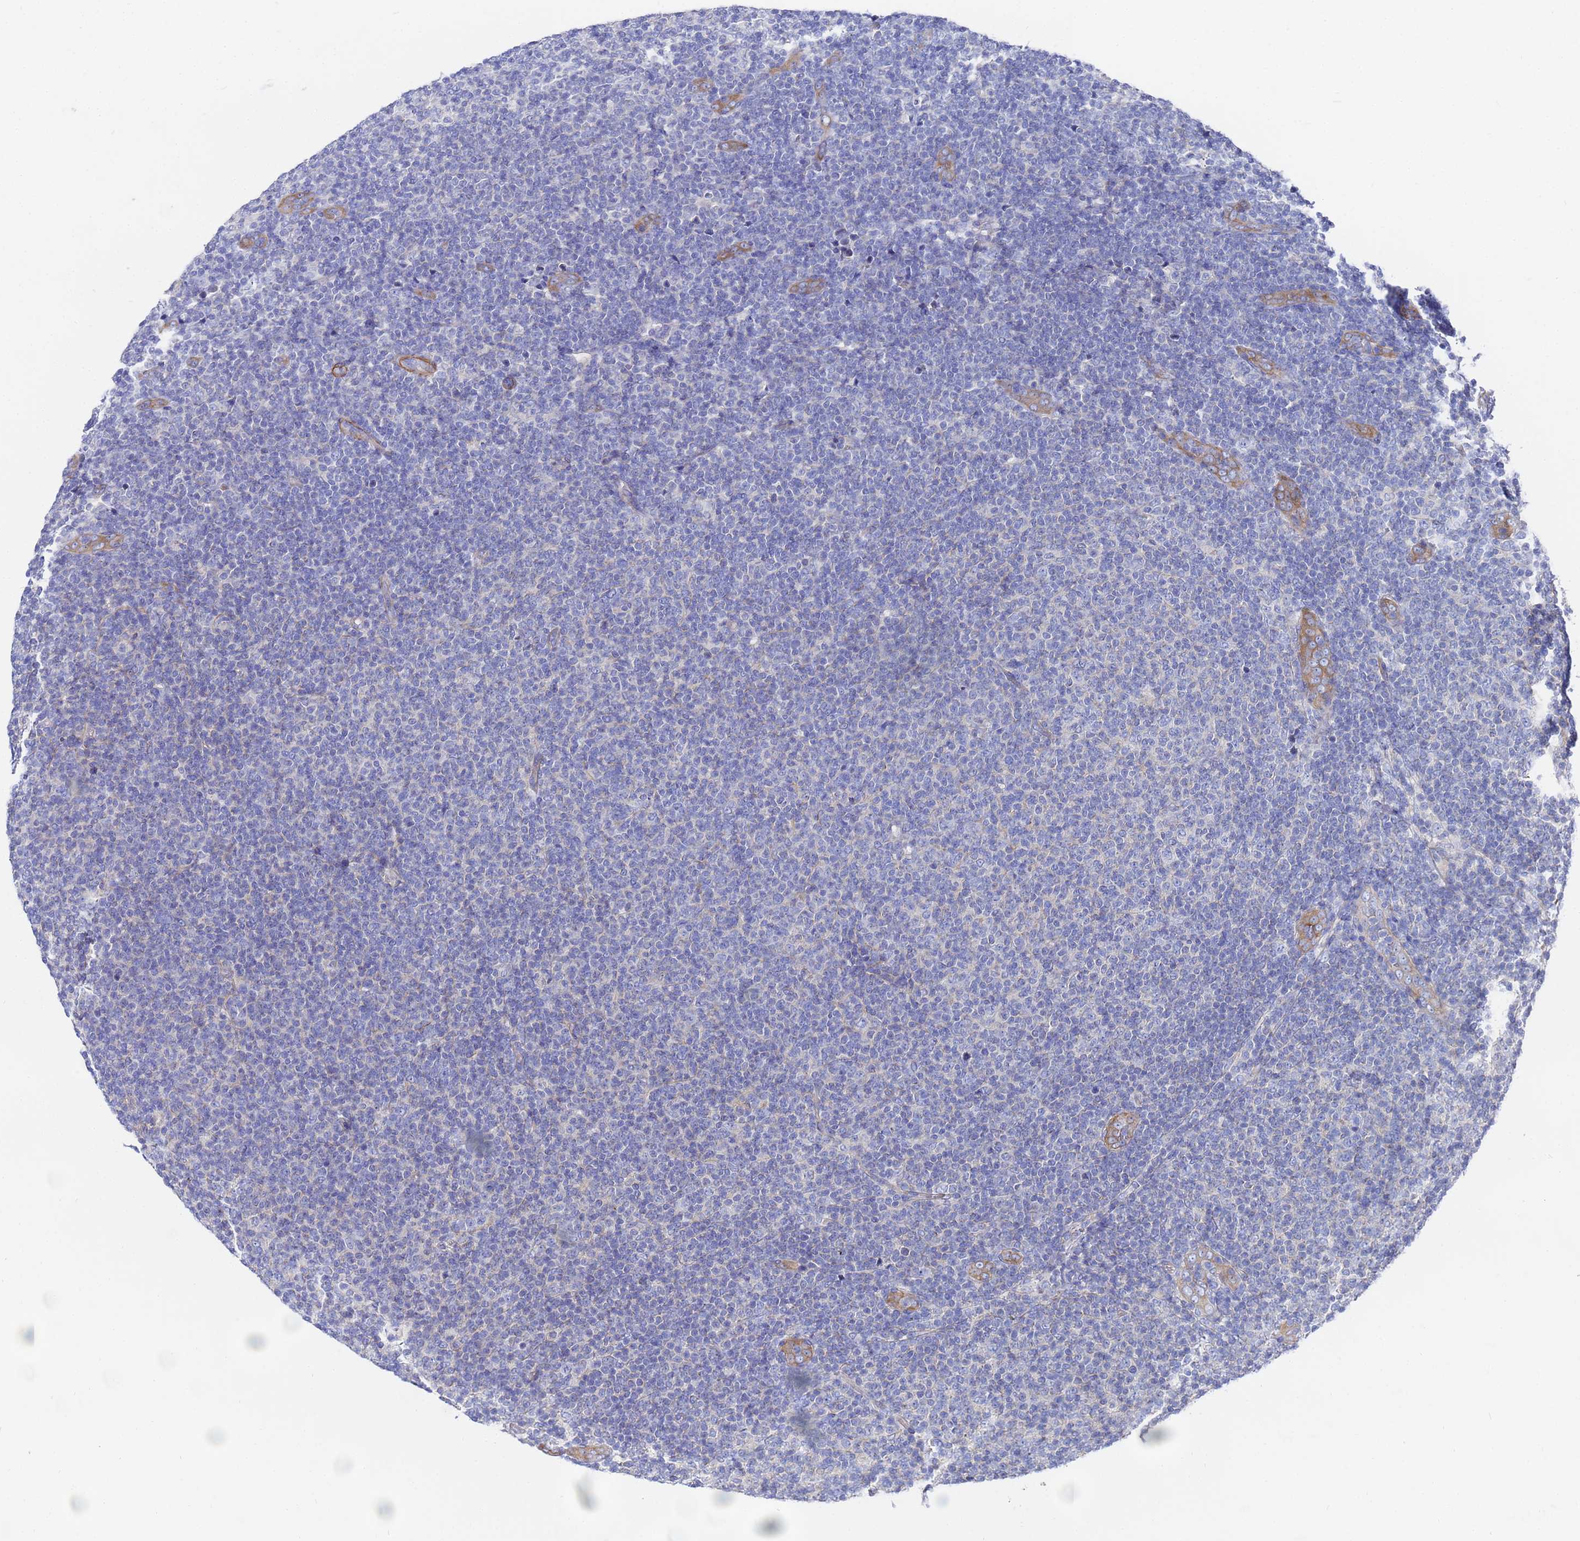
{"staining": {"intensity": "negative", "quantity": "none", "location": "none"}, "tissue": "lymphoma", "cell_type": "Tumor cells", "image_type": "cancer", "snomed": [{"axis": "morphology", "description": "Malignant lymphoma, non-Hodgkin's type, Low grade"}, {"axis": "topography", "description": "Lymph node"}], "caption": "Protein analysis of malignant lymphoma, non-Hodgkin's type (low-grade) shows no significant expression in tumor cells.", "gene": "RAB39B", "patient": {"sex": "male", "age": 66}}